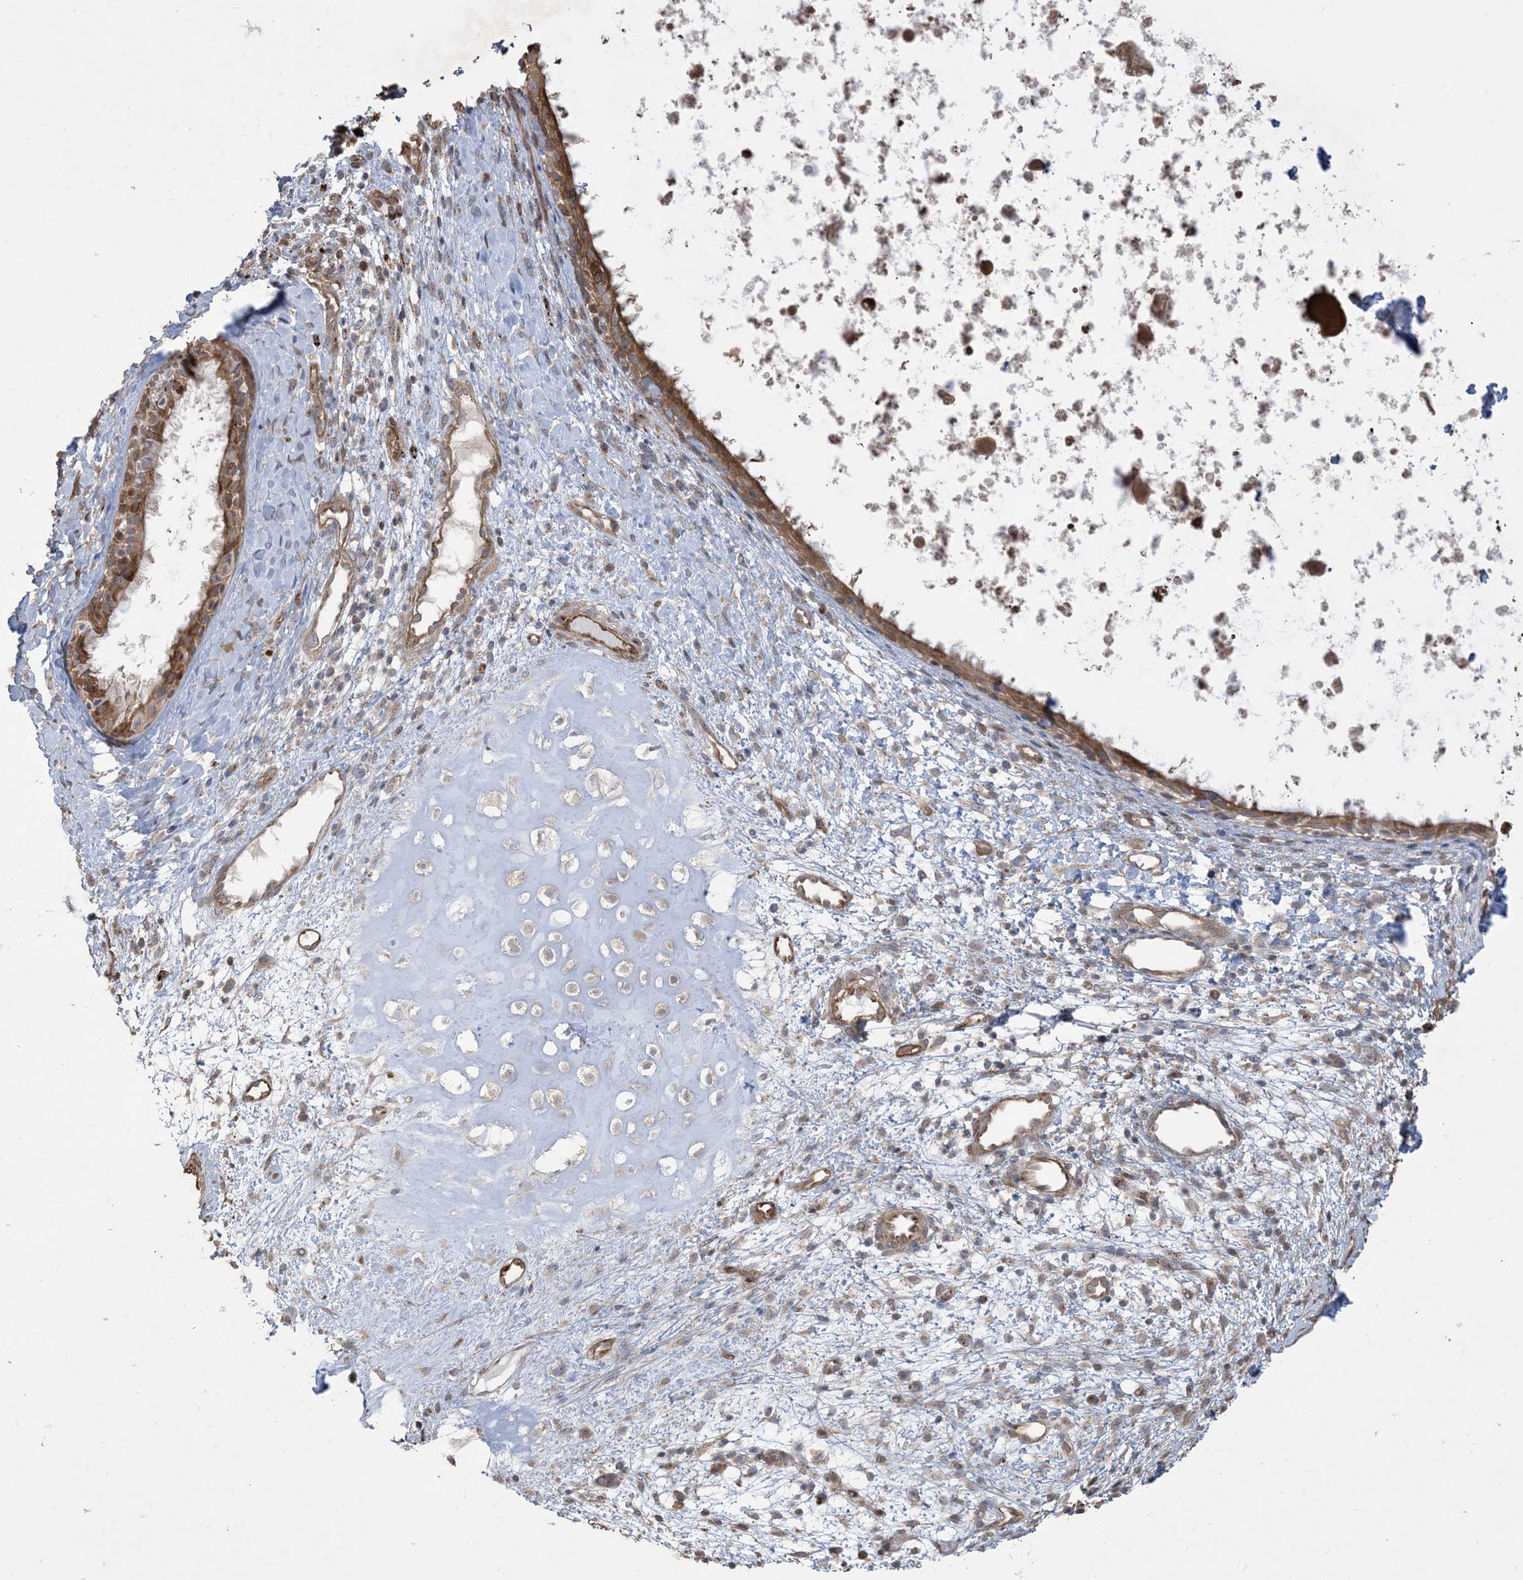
{"staining": {"intensity": "strong", "quantity": ">75%", "location": "cytoplasmic/membranous"}, "tissue": "nasopharynx", "cell_type": "Respiratory epithelial cells", "image_type": "normal", "snomed": [{"axis": "morphology", "description": "Normal tissue, NOS"}, {"axis": "topography", "description": "Nasopharynx"}], "caption": "Immunohistochemical staining of benign human nasopharynx displays >75% levels of strong cytoplasmic/membranous protein positivity in about >75% of respiratory epithelial cells.", "gene": "KLHL18", "patient": {"sex": "male", "age": 22}}